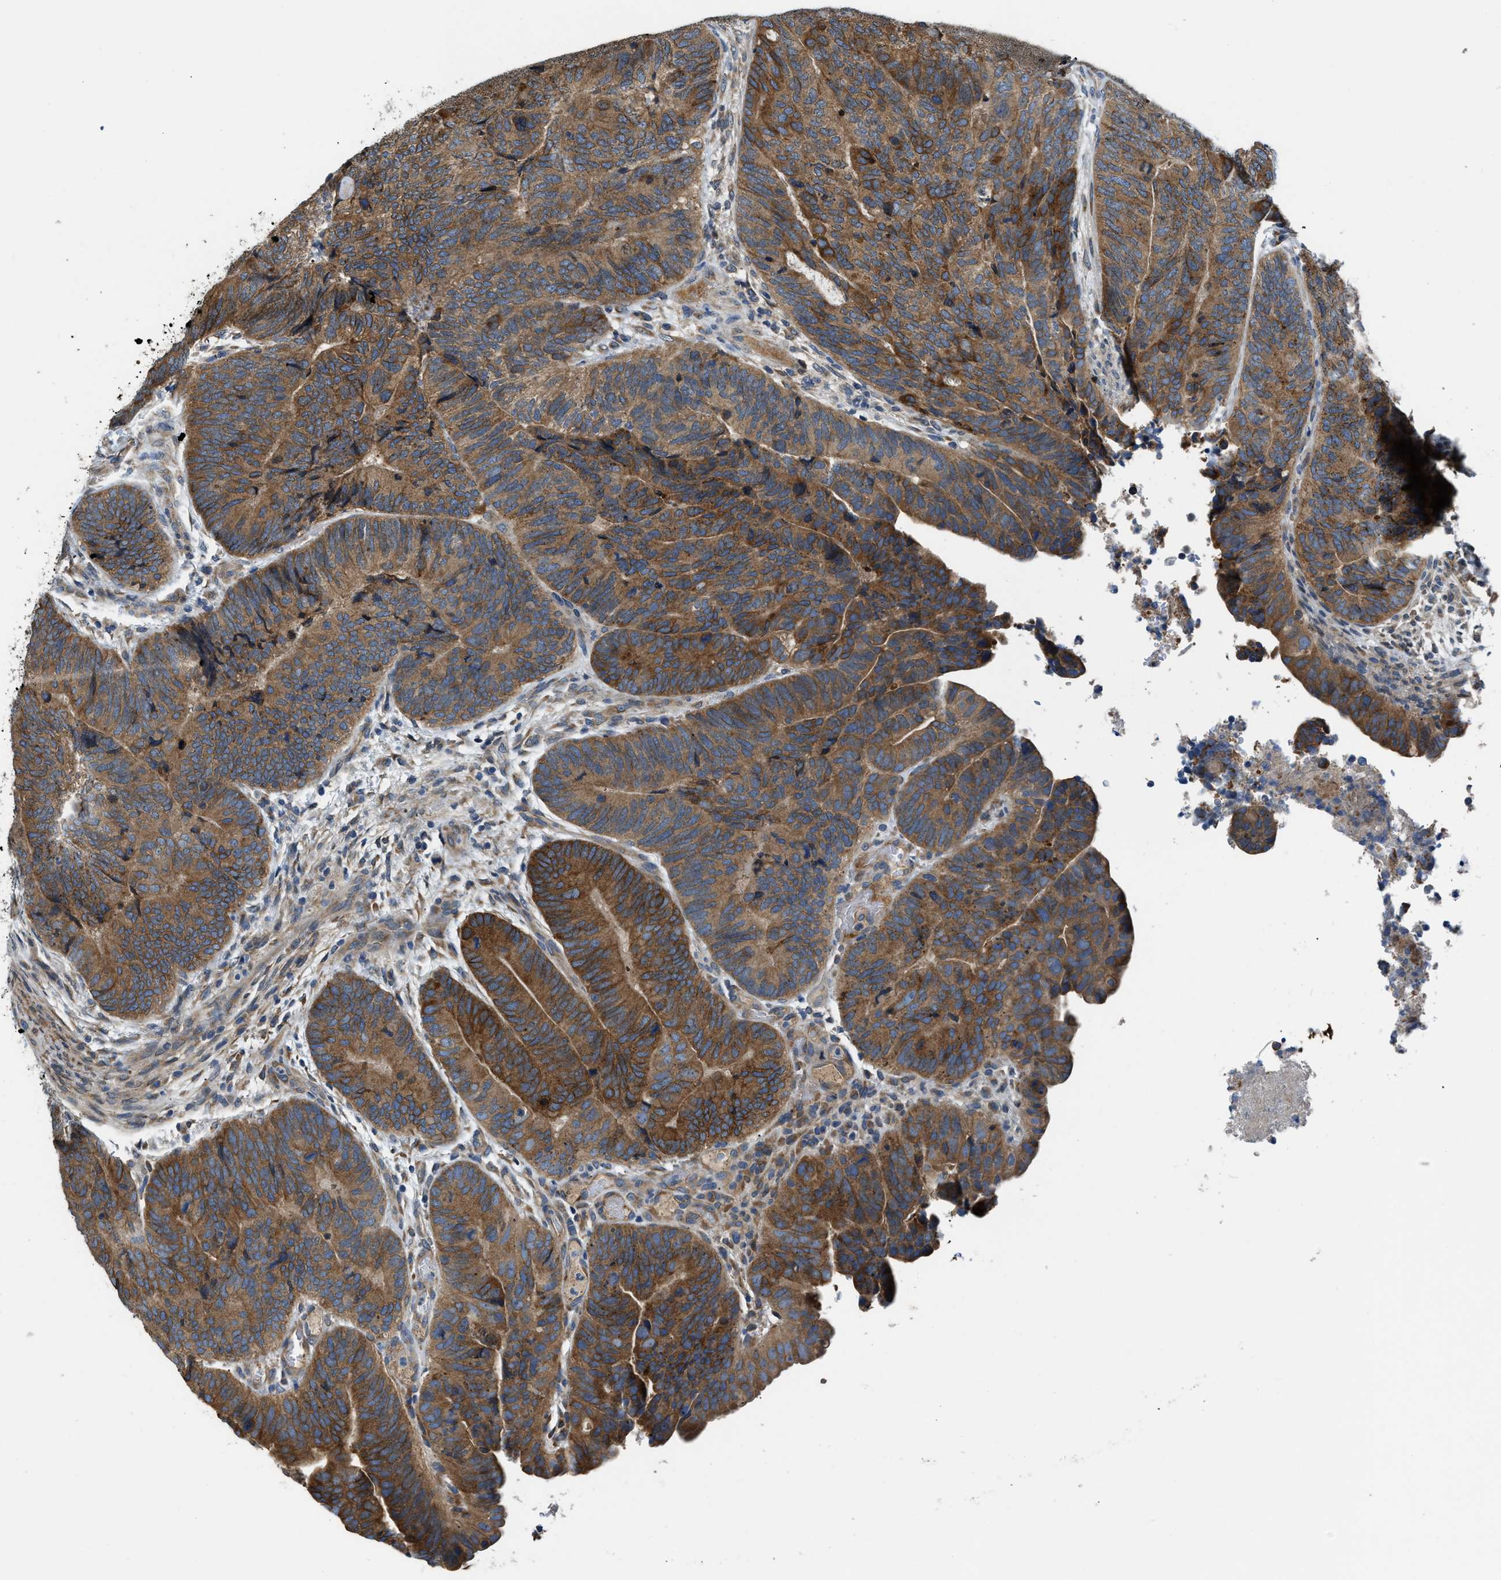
{"staining": {"intensity": "strong", "quantity": ">75%", "location": "cytoplasmic/membranous"}, "tissue": "colorectal cancer", "cell_type": "Tumor cells", "image_type": "cancer", "snomed": [{"axis": "morphology", "description": "Adenocarcinoma, NOS"}, {"axis": "topography", "description": "Colon"}], "caption": "Immunohistochemical staining of human colorectal cancer exhibits high levels of strong cytoplasmic/membranous protein positivity in about >75% of tumor cells.", "gene": "ARL6IP5", "patient": {"sex": "female", "age": 67}}